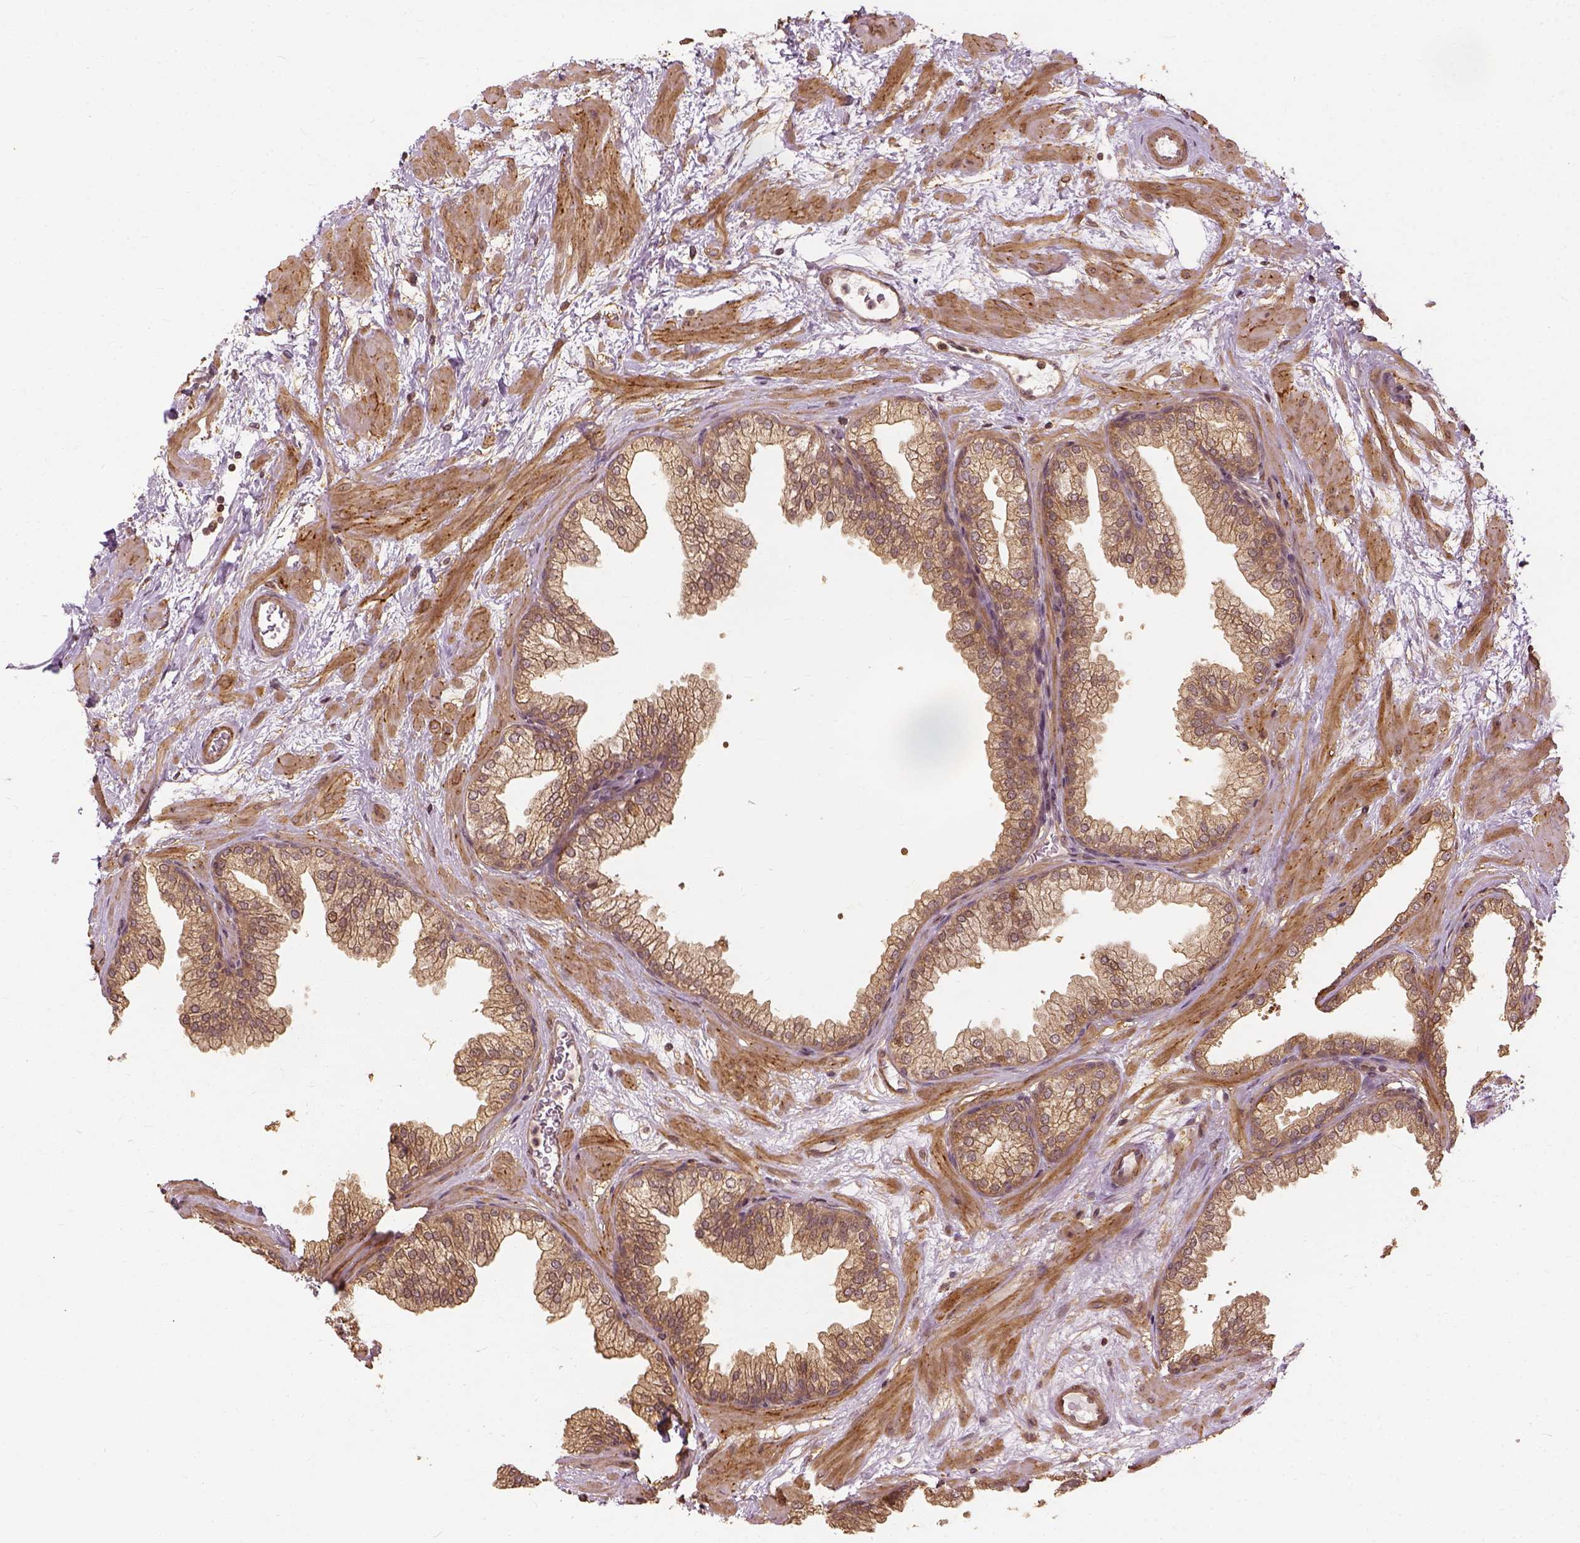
{"staining": {"intensity": "moderate", "quantity": ">75%", "location": "cytoplasmic/membranous"}, "tissue": "prostate", "cell_type": "Glandular cells", "image_type": "normal", "snomed": [{"axis": "morphology", "description": "Normal tissue, NOS"}, {"axis": "topography", "description": "Prostate"}], "caption": "IHC of benign human prostate shows medium levels of moderate cytoplasmic/membranous expression in about >75% of glandular cells.", "gene": "VEGFA", "patient": {"sex": "male", "age": 37}}